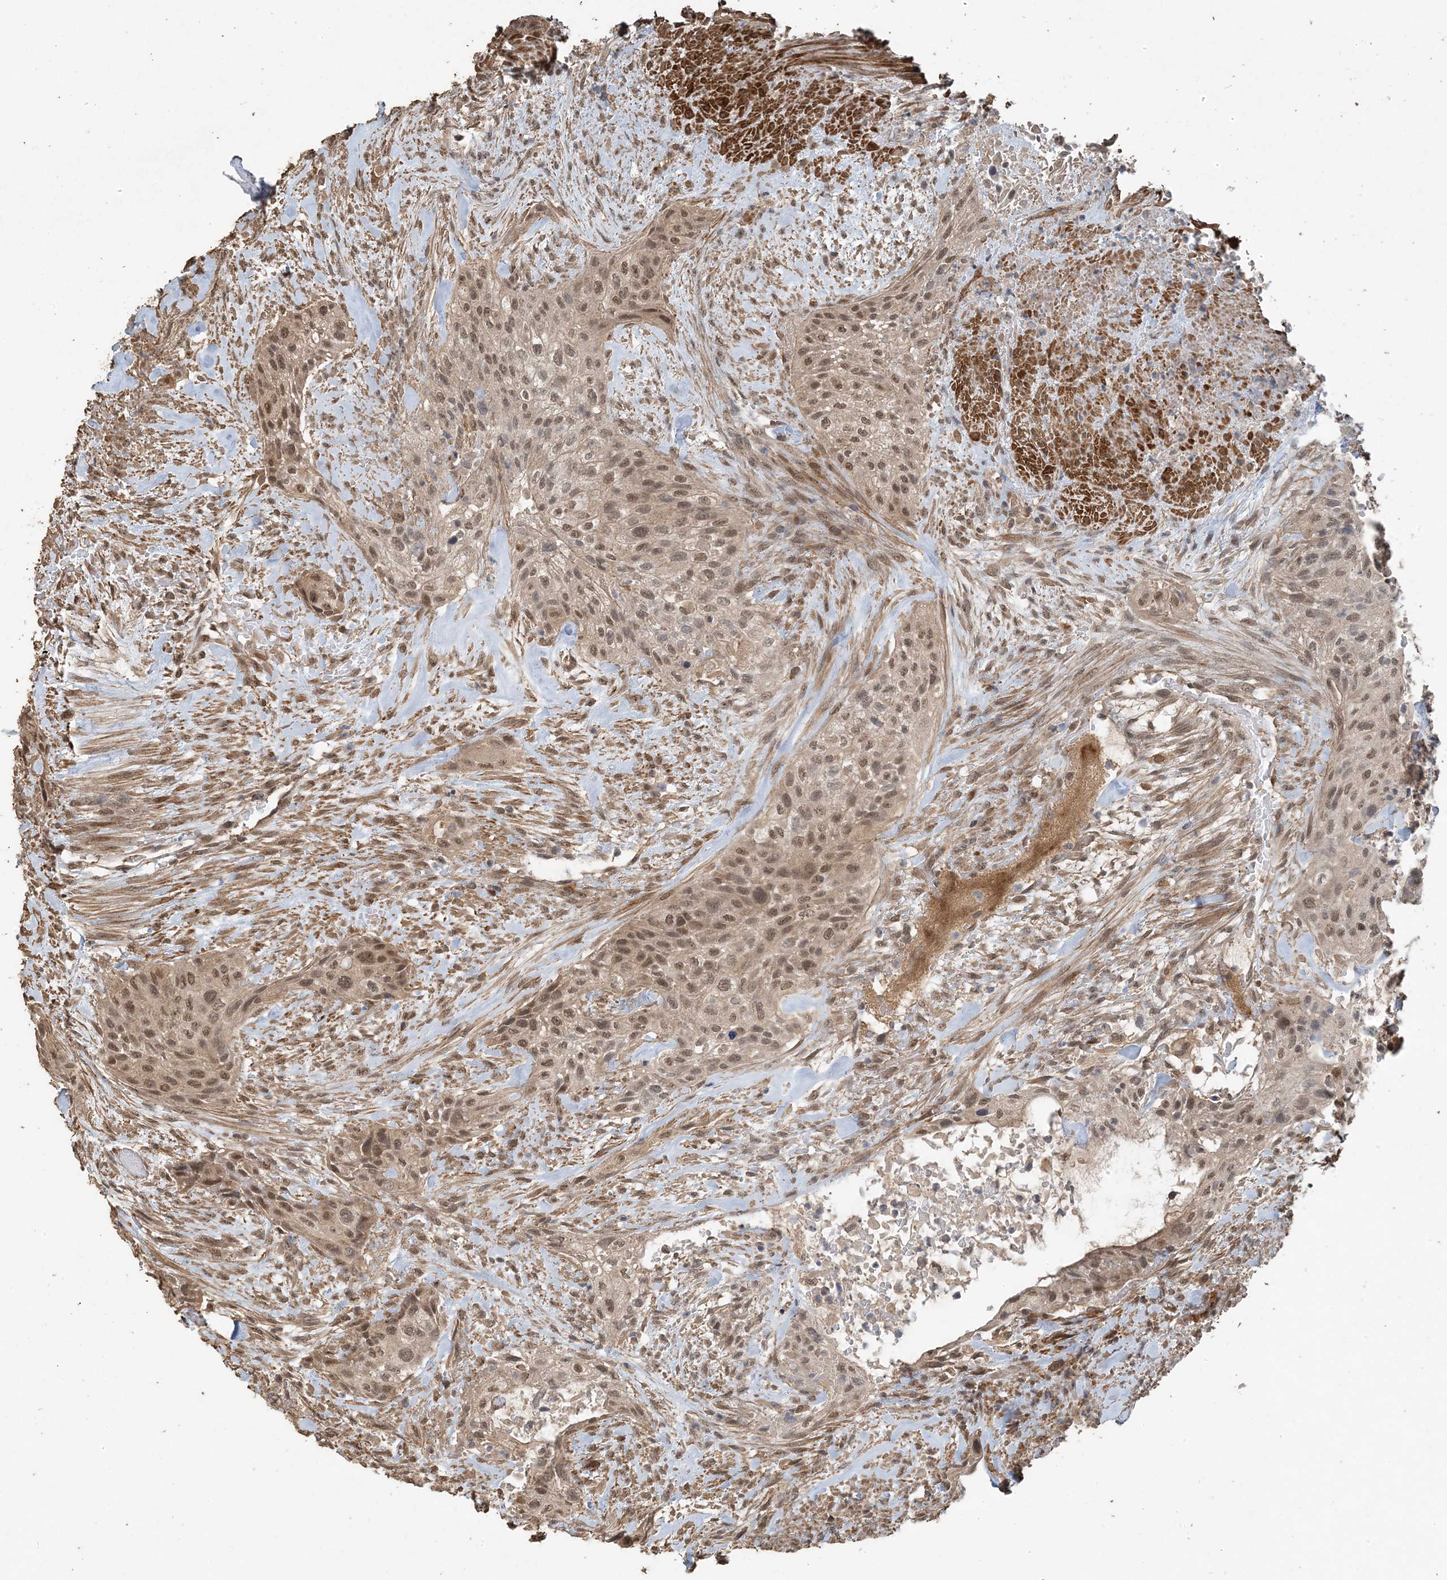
{"staining": {"intensity": "moderate", "quantity": ">75%", "location": "nuclear"}, "tissue": "urothelial cancer", "cell_type": "Tumor cells", "image_type": "cancer", "snomed": [{"axis": "morphology", "description": "Urothelial carcinoma, High grade"}, {"axis": "topography", "description": "Urinary bladder"}], "caption": "Urothelial cancer was stained to show a protein in brown. There is medium levels of moderate nuclear staining in approximately >75% of tumor cells.", "gene": "ZC3H12A", "patient": {"sex": "male", "age": 35}}